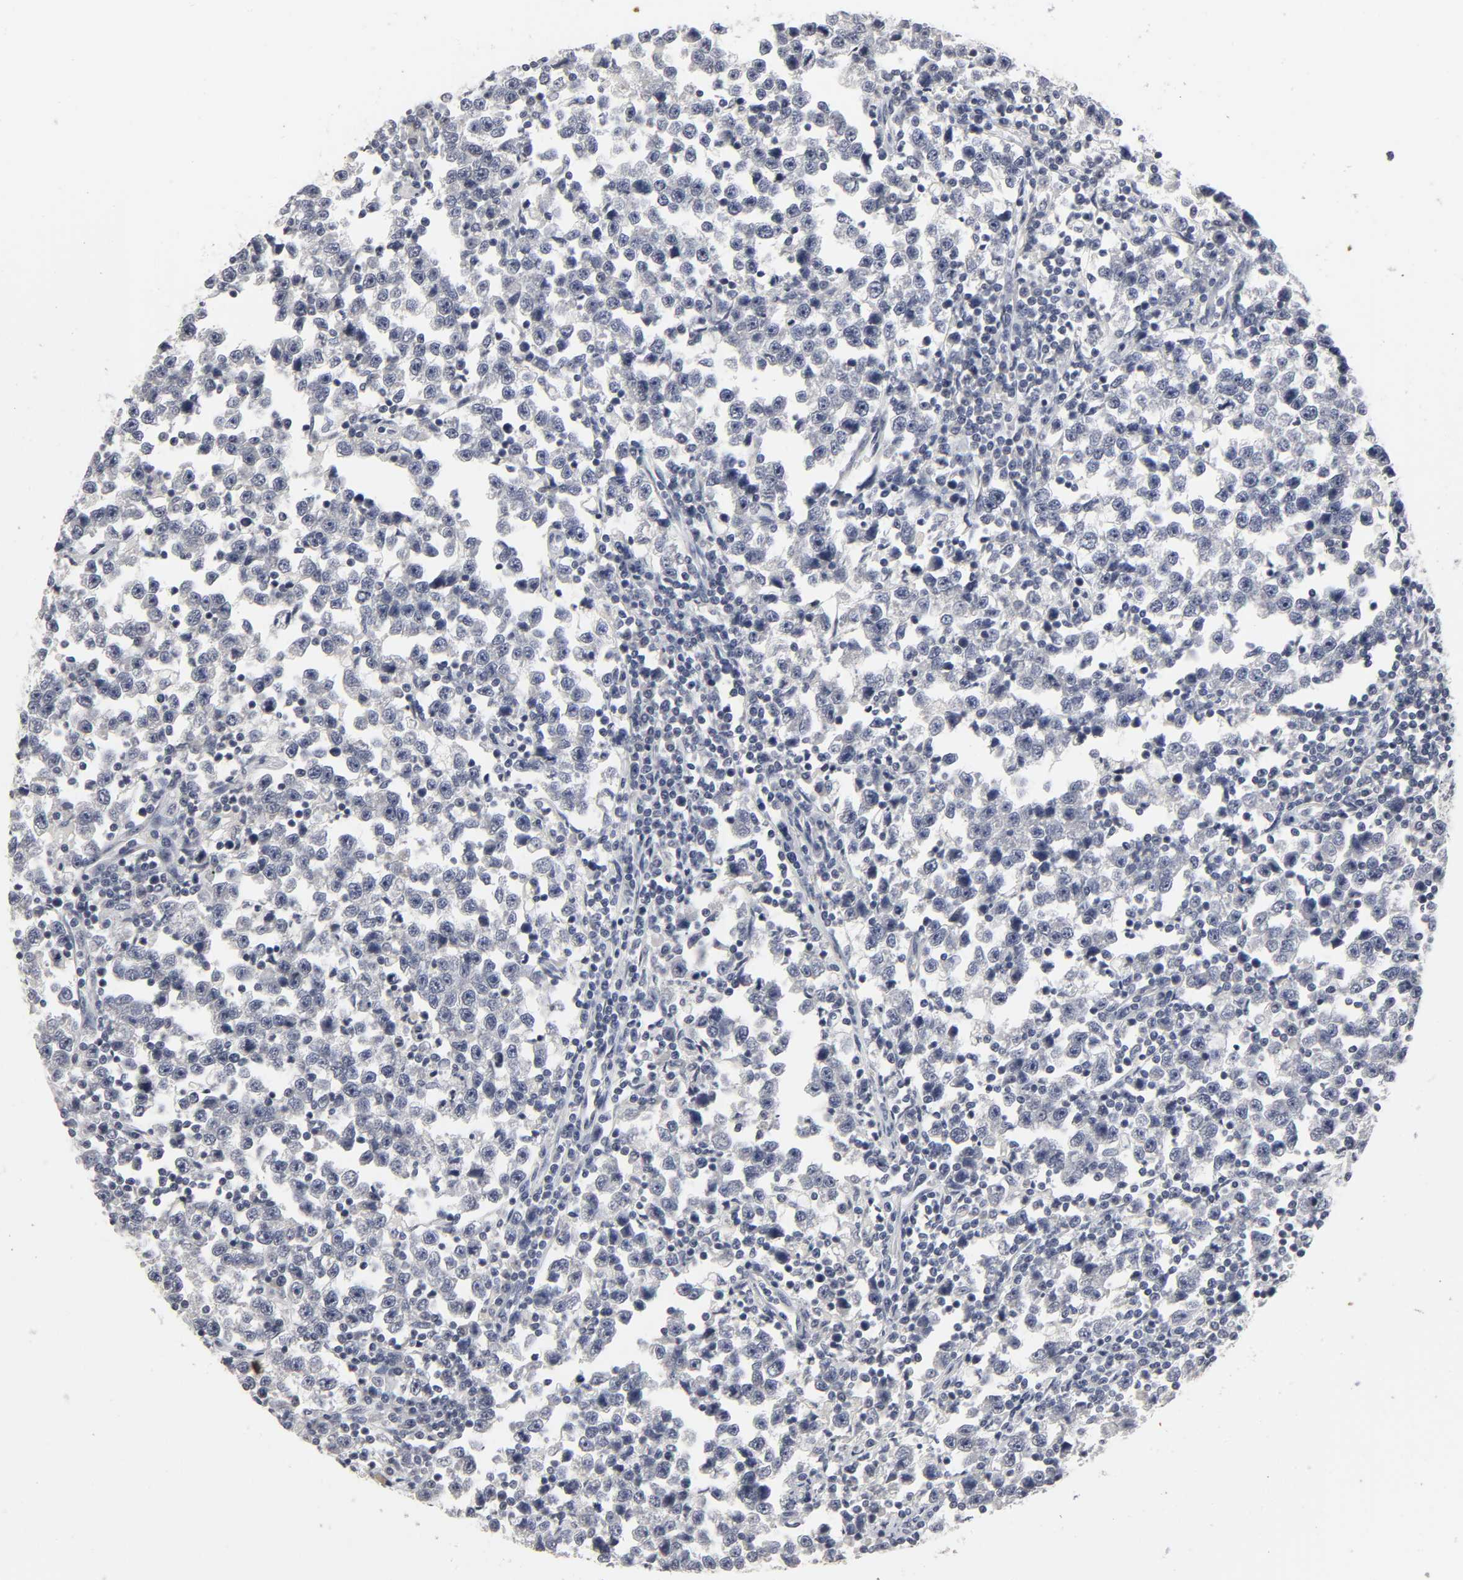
{"staining": {"intensity": "negative", "quantity": "none", "location": "none"}, "tissue": "testis cancer", "cell_type": "Tumor cells", "image_type": "cancer", "snomed": [{"axis": "morphology", "description": "Seminoma, NOS"}, {"axis": "topography", "description": "Testis"}], "caption": "This micrograph is of testis cancer (seminoma) stained with IHC to label a protein in brown with the nuclei are counter-stained blue. There is no expression in tumor cells.", "gene": "TCAP", "patient": {"sex": "male", "age": 43}}